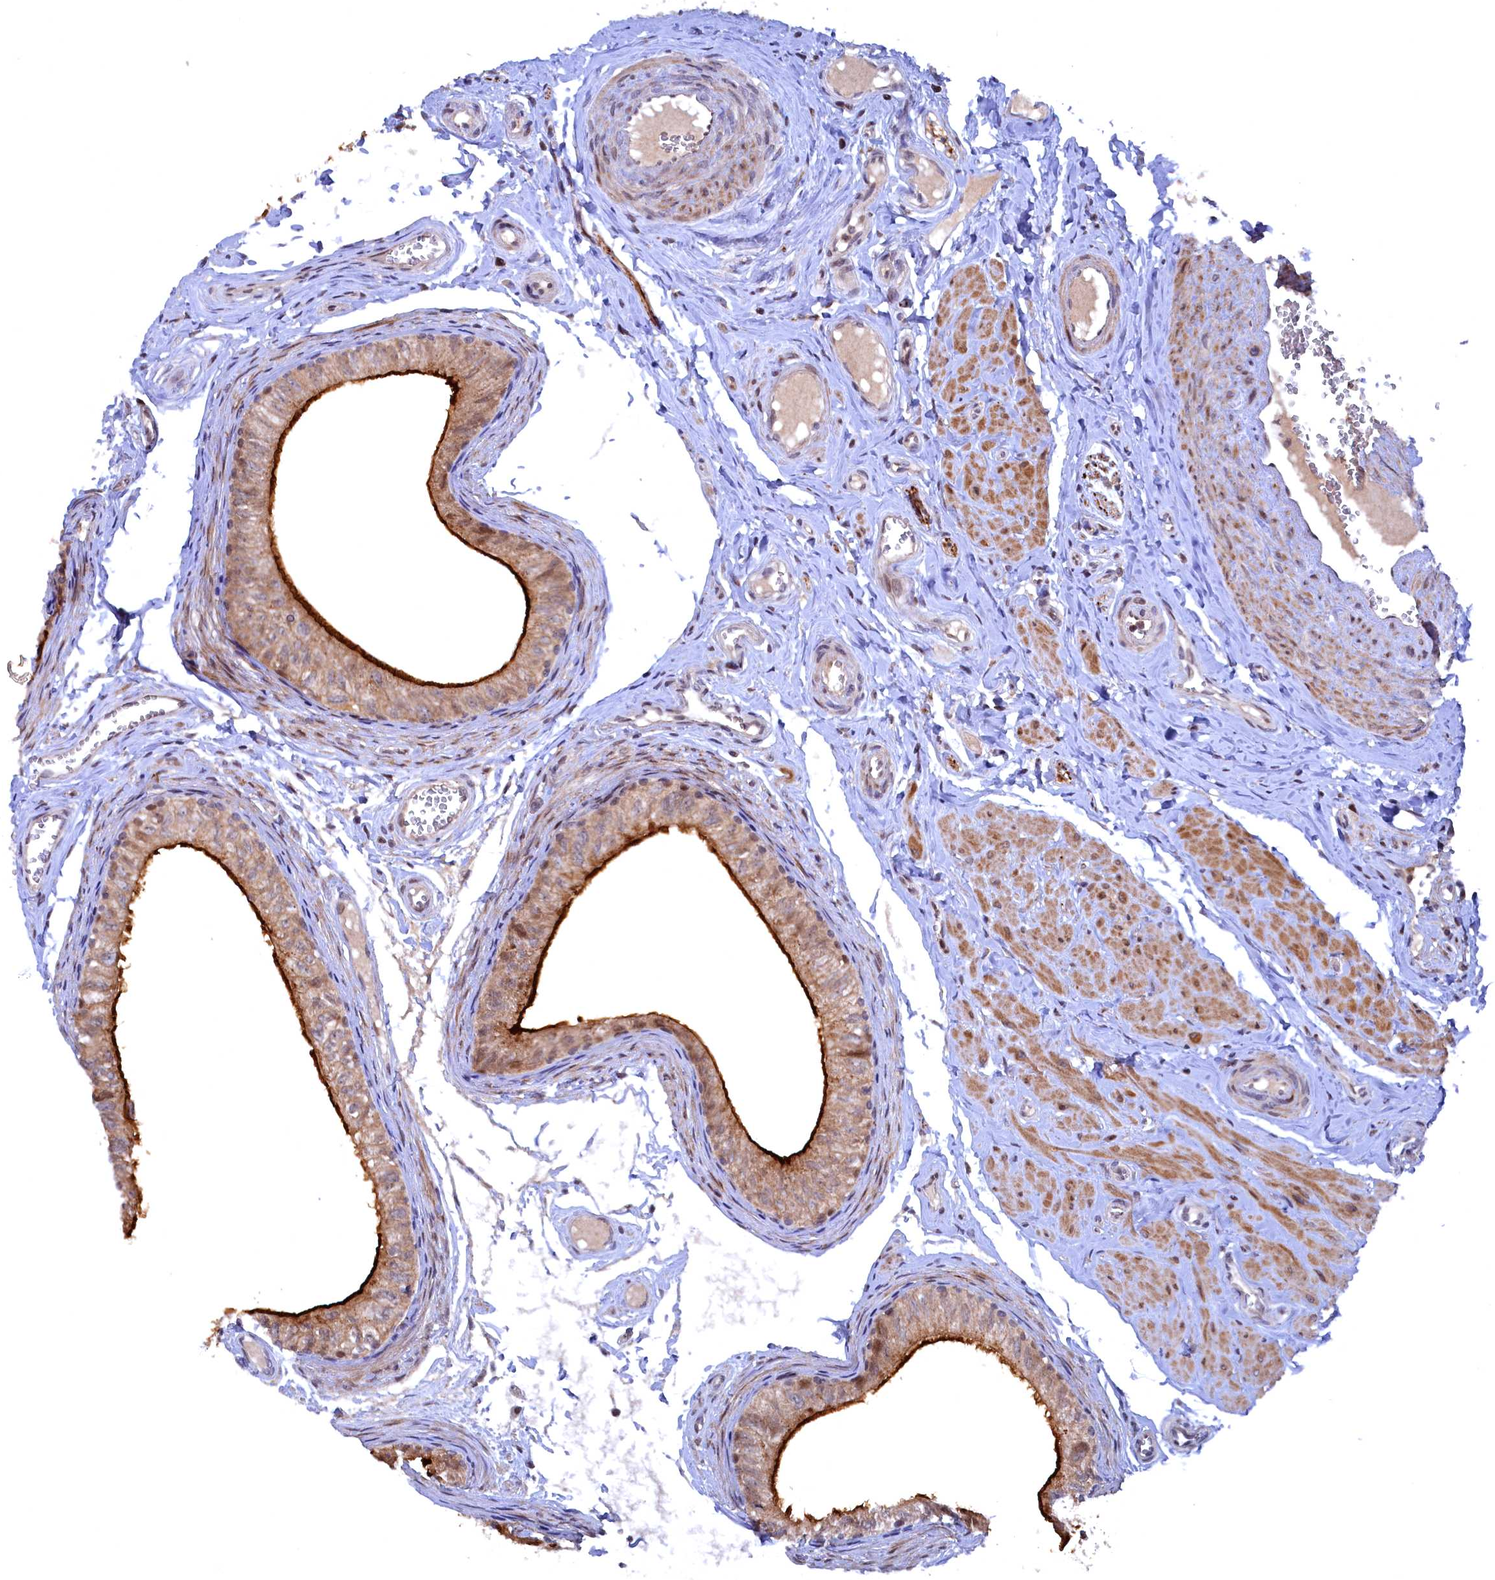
{"staining": {"intensity": "moderate", "quantity": ">75%", "location": "cytoplasmic/membranous,nuclear"}, "tissue": "epididymis", "cell_type": "Glandular cells", "image_type": "normal", "snomed": [{"axis": "morphology", "description": "Normal tissue, NOS"}, {"axis": "topography", "description": "Epididymis"}], "caption": "A brown stain labels moderate cytoplasmic/membranous,nuclear expression of a protein in glandular cells of benign epididymis. (DAB (3,3'-diaminobenzidine) IHC with brightfield microscopy, high magnification).", "gene": "TMC5", "patient": {"sex": "male", "age": 42}}